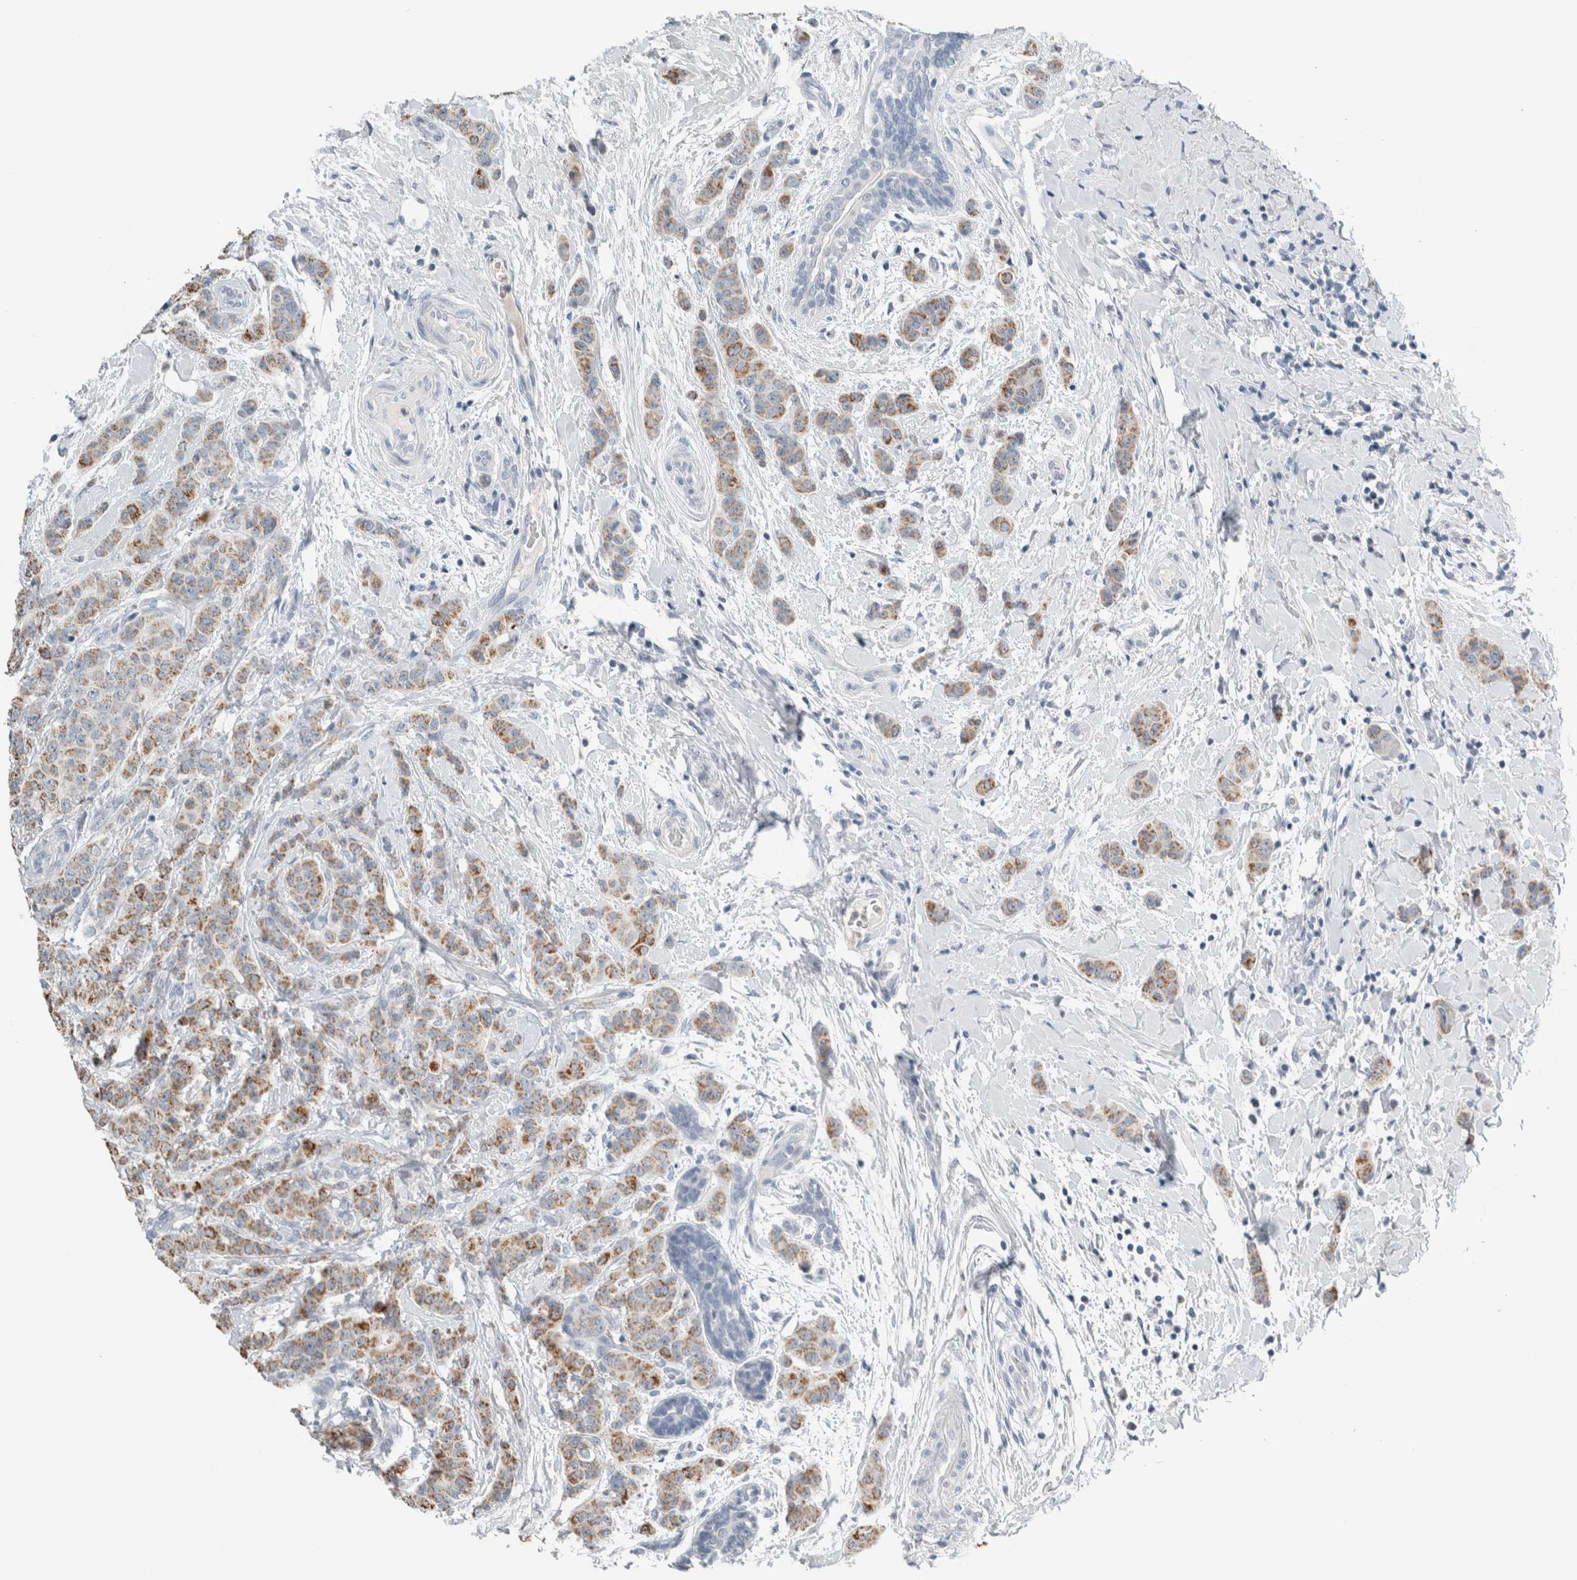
{"staining": {"intensity": "moderate", "quantity": ">75%", "location": "cytoplasmic/membranous"}, "tissue": "breast cancer", "cell_type": "Tumor cells", "image_type": "cancer", "snomed": [{"axis": "morphology", "description": "Normal tissue, NOS"}, {"axis": "morphology", "description": "Duct carcinoma"}, {"axis": "topography", "description": "Breast"}], "caption": "DAB immunohistochemical staining of breast intraductal carcinoma demonstrates moderate cytoplasmic/membranous protein positivity in approximately >75% of tumor cells.", "gene": "CRAT", "patient": {"sex": "female", "age": 40}}